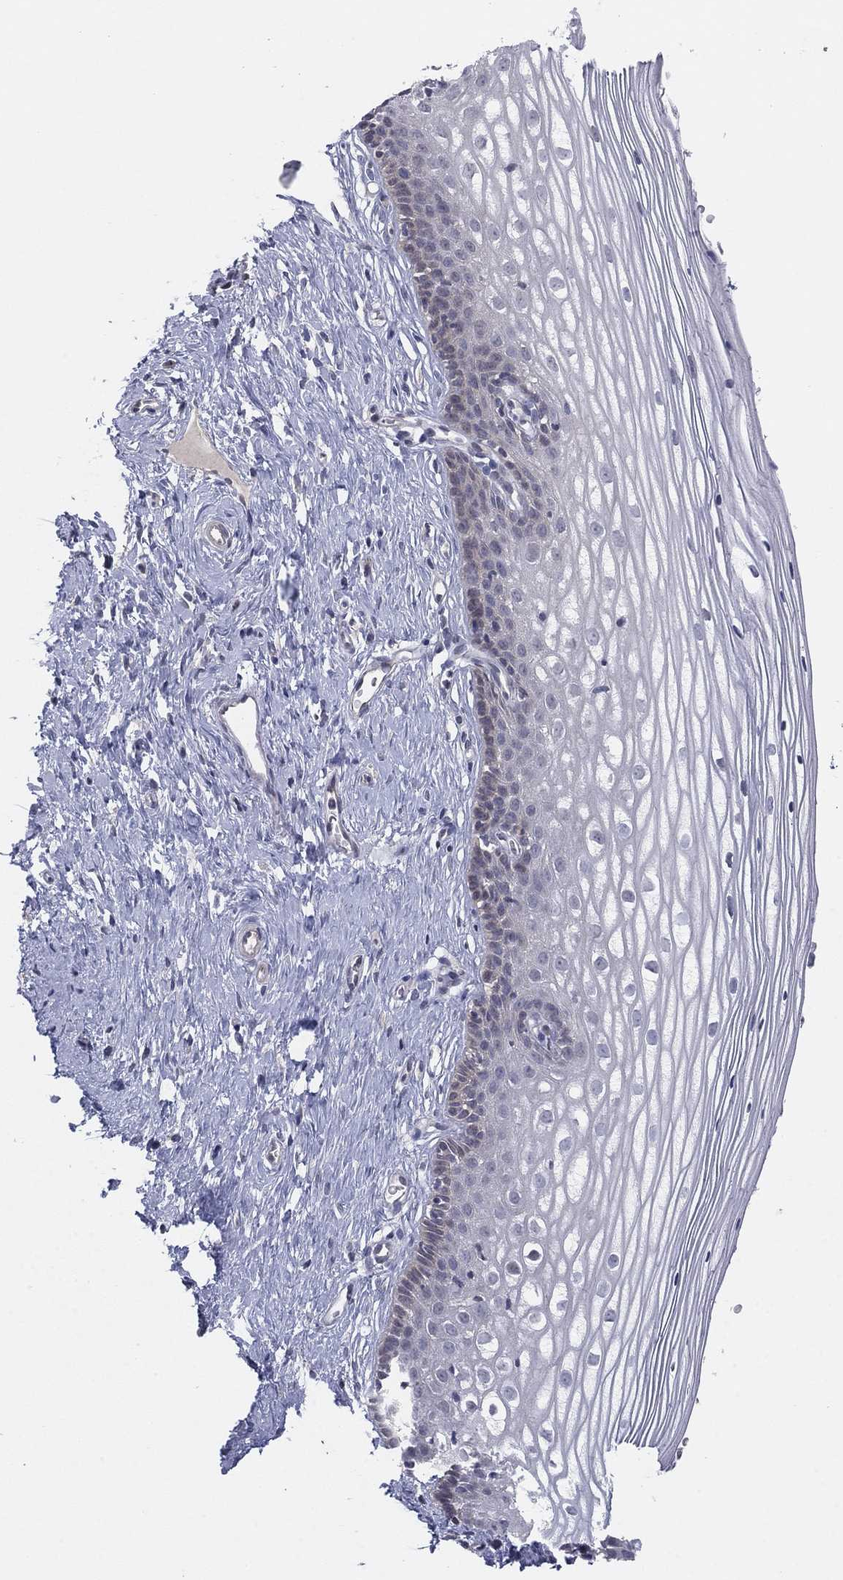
{"staining": {"intensity": "negative", "quantity": "none", "location": "none"}, "tissue": "cervix", "cell_type": "Glandular cells", "image_type": "normal", "snomed": [{"axis": "morphology", "description": "Normal tissue, NOS"}, {"axis": "topography", "description": "Cervix"}], "caption": "Protein analysis of benign cervix reveals no significant staining in glandular cells. Nuclei are stained in blue.", "gene": "AMN1", "patient": {"sex": "female", "age": 40}}